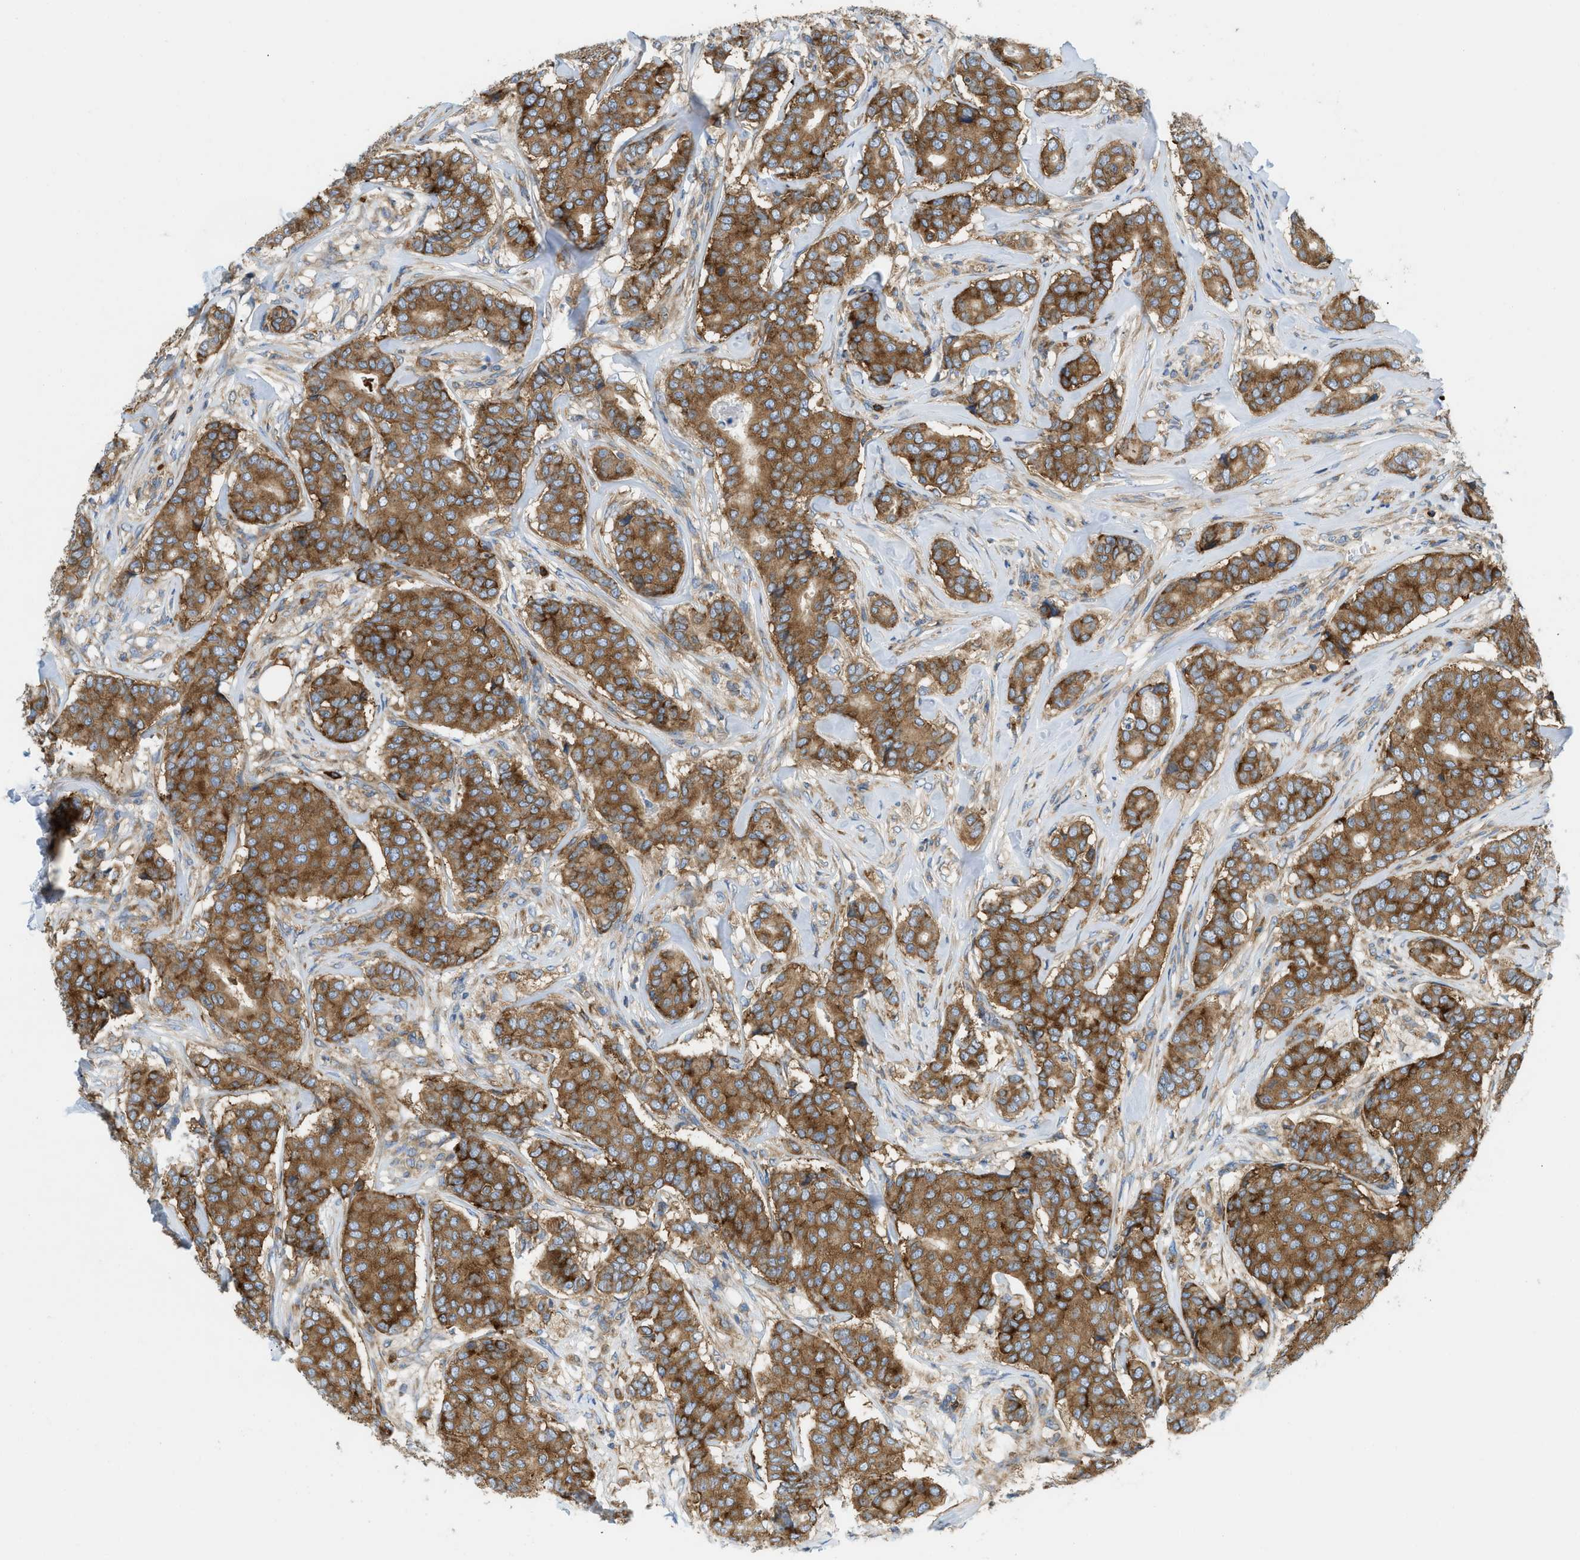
{"staining": {"intensity": "strong", "quantity": ">75%", "location": "cytoplasmic/membranous"}, "tissue": "breast cancer", "cell_type": "Tumor cells", "image_type": "cancer", "snomed": [{"axis": "morphology", "description": "Duct carcinoma"}, {"axis": "topography", "description": "Breast"}], "caption": "The image shows staining of breast infiltrating ductal carcinoma, revealing strong cytoplasmic/membranous protein expression (brown color) within tumor cells. The protein is shown in brown color, while the nuclei are stained blue.", "gene": "GPAT4", "patient": {"sex": "female", "age": 75}}